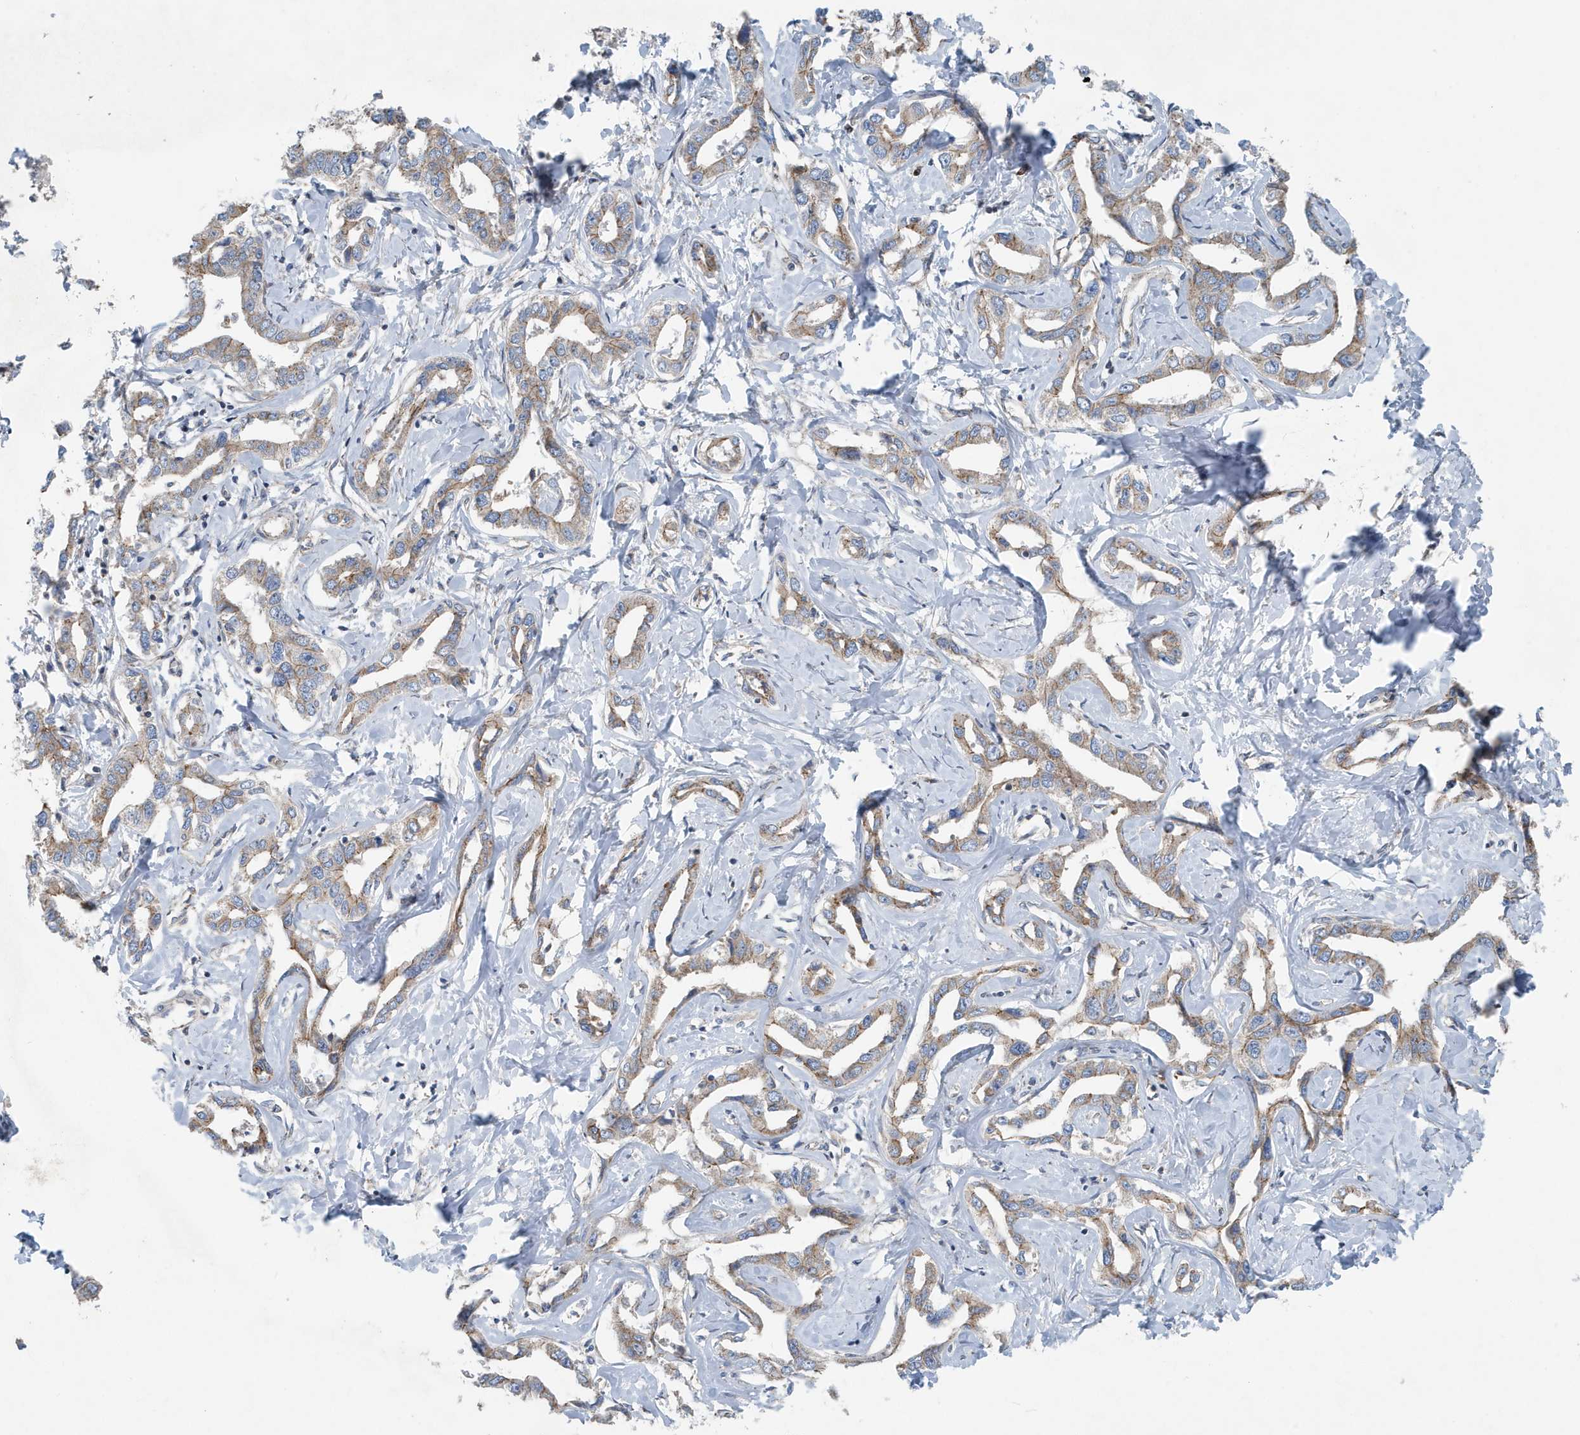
{"staining": {"intensity": "weak", "quantity": ">75%", "location": "cytoplasmic/membranous"}, "tissue": "liver cancer", "cell_type": "Tumor cells", "image_type": "cancer", "snomed": [{"axis": "morphology", "description": "Cholangiocarcinoma"}, {"axis": "topography", "description": "Liver"}], "caption": "IHC of human liver cancer (cholangiocarcinoma) reveals low levels of weak cytoplasmic/membranous expression in about >75% of tumor cells.", "gene": "PPM1M", "patient": {"sex": "male", "age": 59}}